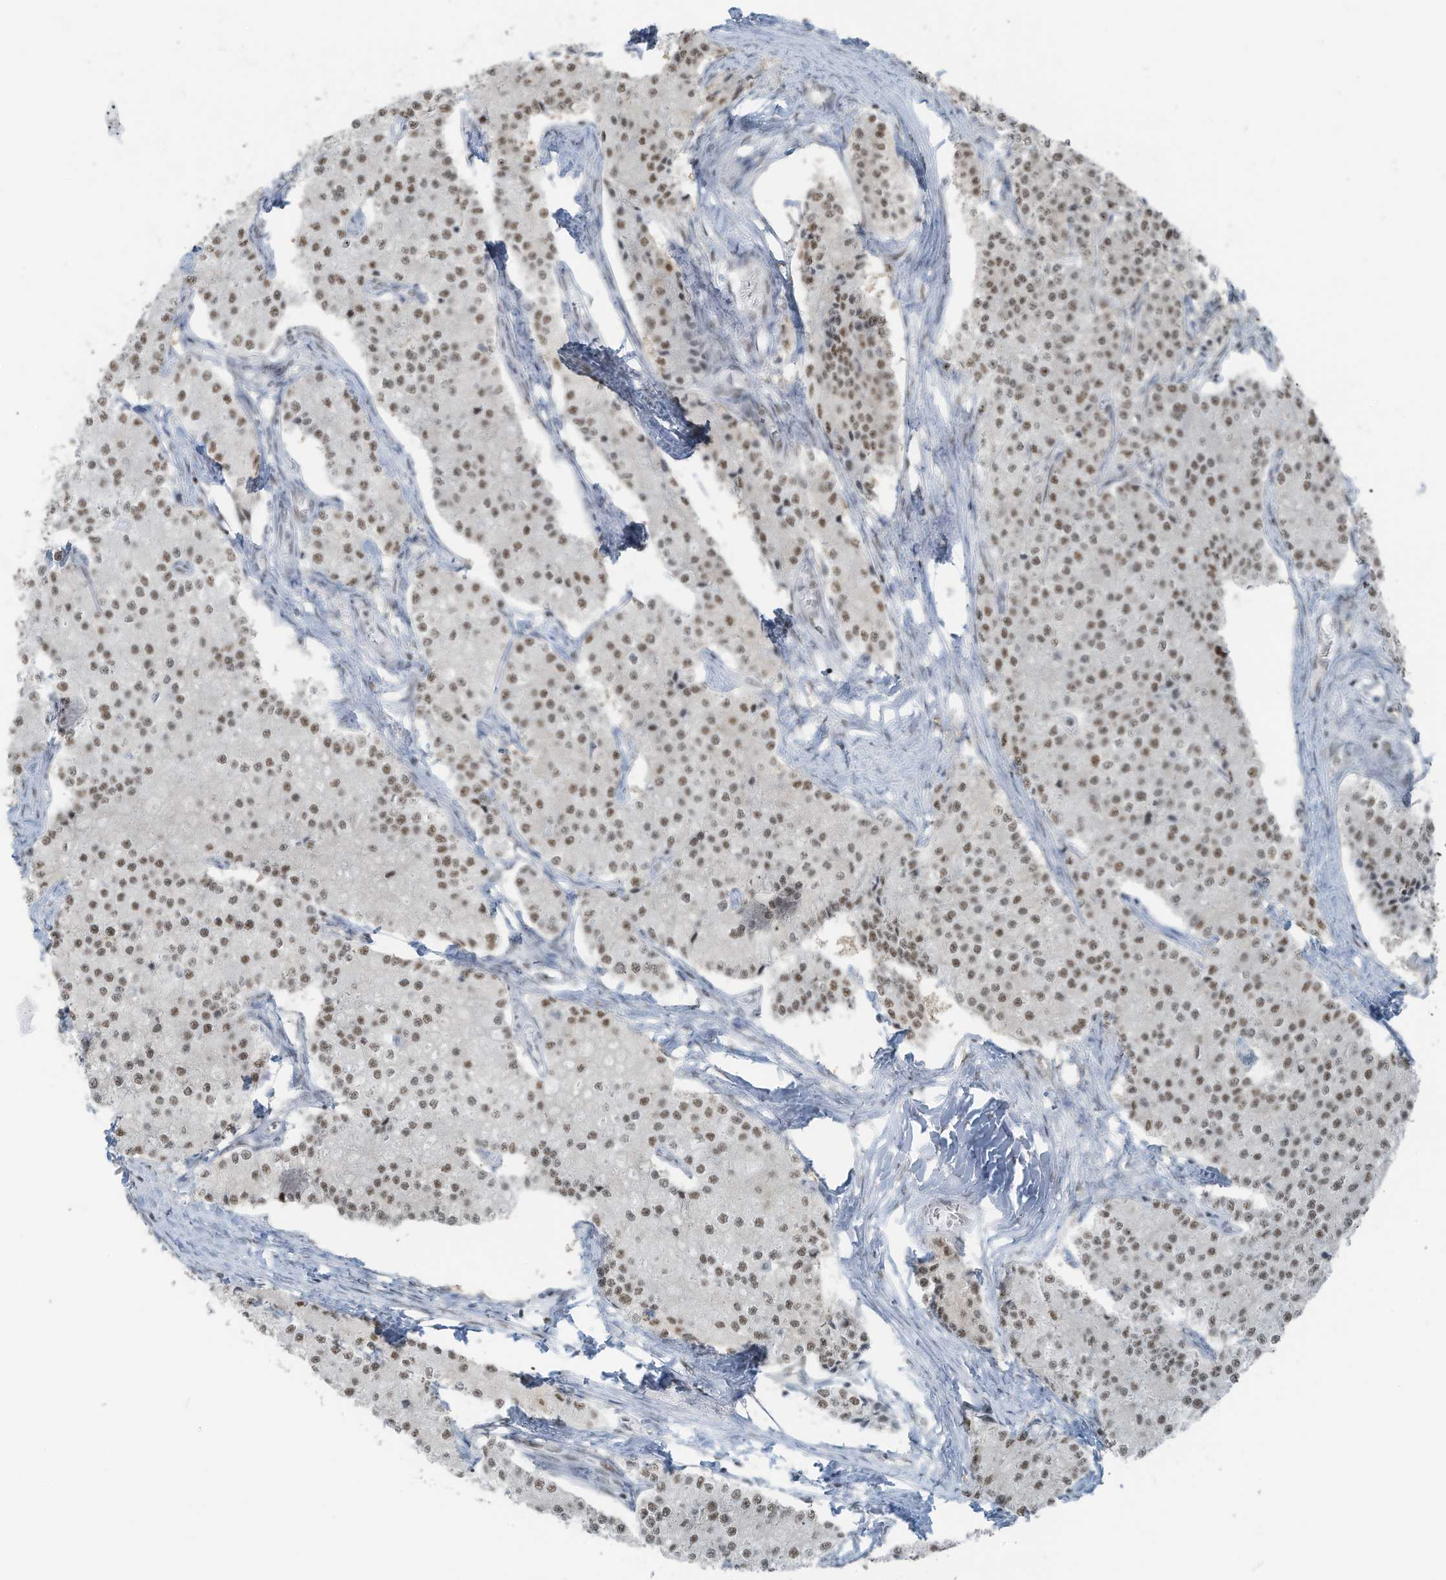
{"staining": {"intensity": "weak", "quantity": ">75%", "location": "nuclear"}, "tissue": "carcinoid", "cell_type": "Tumor cells", "image_type": "cancer", "snomed": [{"axis": "morphology", "description": "Carcinoid, malignant, NOS"}, {"axis": "topography", "description": "Colon"}], "caption": "Tumor cells reveal weak nuclear positivity in approximately >75% of cells in carcinoid.", "gene": "WRNIP1", "patient": {"sex": "female", "age": 52}}